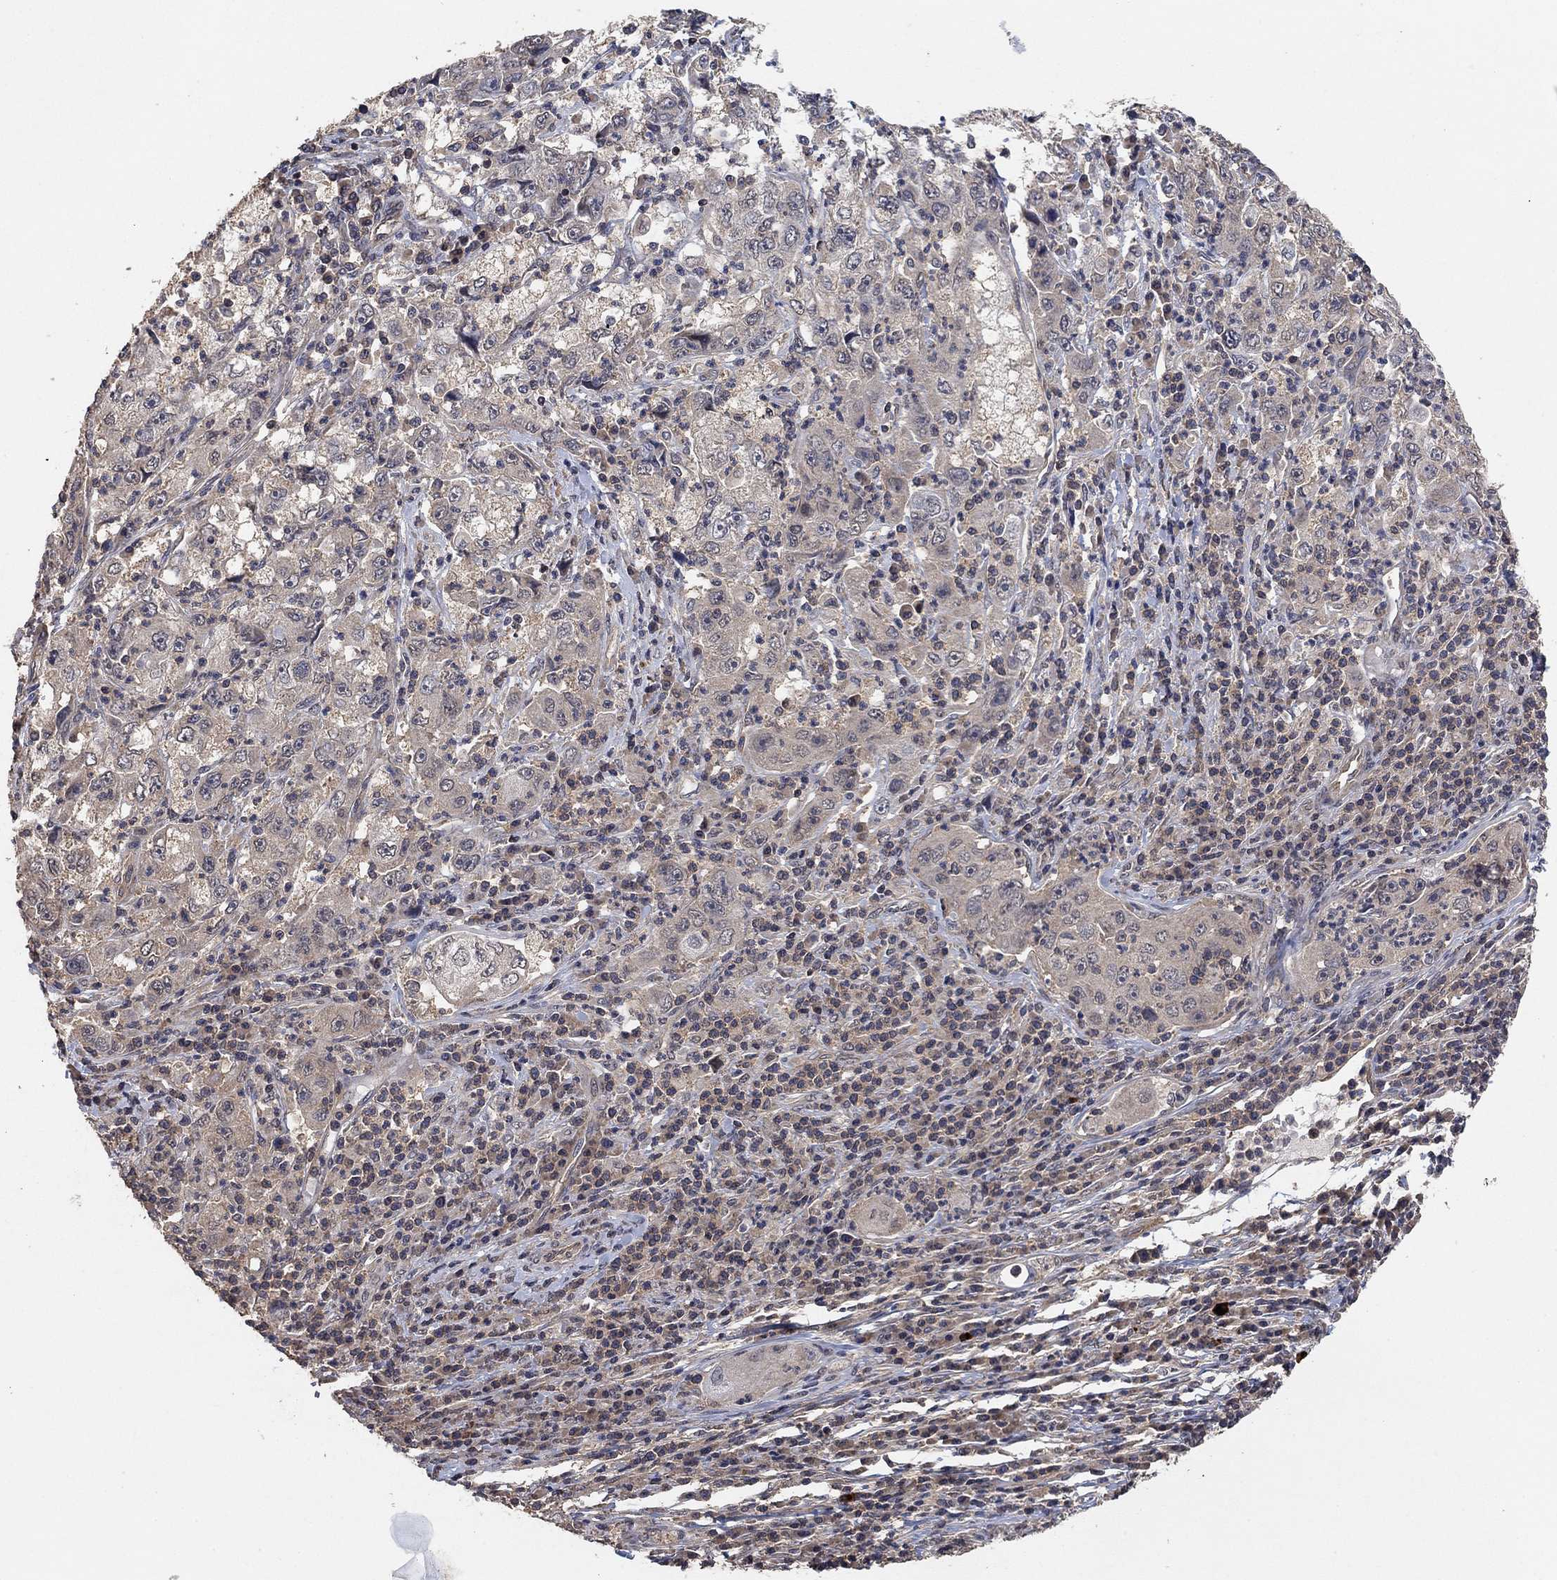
{"staining": {"intensity": "negative", "quantity": "none", "location": "none"}, "tissue": "cervical cancer", "cell_type": "Tumor cells", "image_type": "cancer", "snomed": [{"axis": "morphology", "description": "Squamous cell carcinoma, NOS"}, {"axis": "topography", "description": "Cervix"}], "caption": "This photomicrograph is of squamous cell carcinoma (cervical) stained with immunohistochemistry to label a protein in brown with the nuclei are counter-stained blue. There is no expression in tumor cells.", "gene": "CCDC43", "patient": {"sex": "female", "age": 36}}